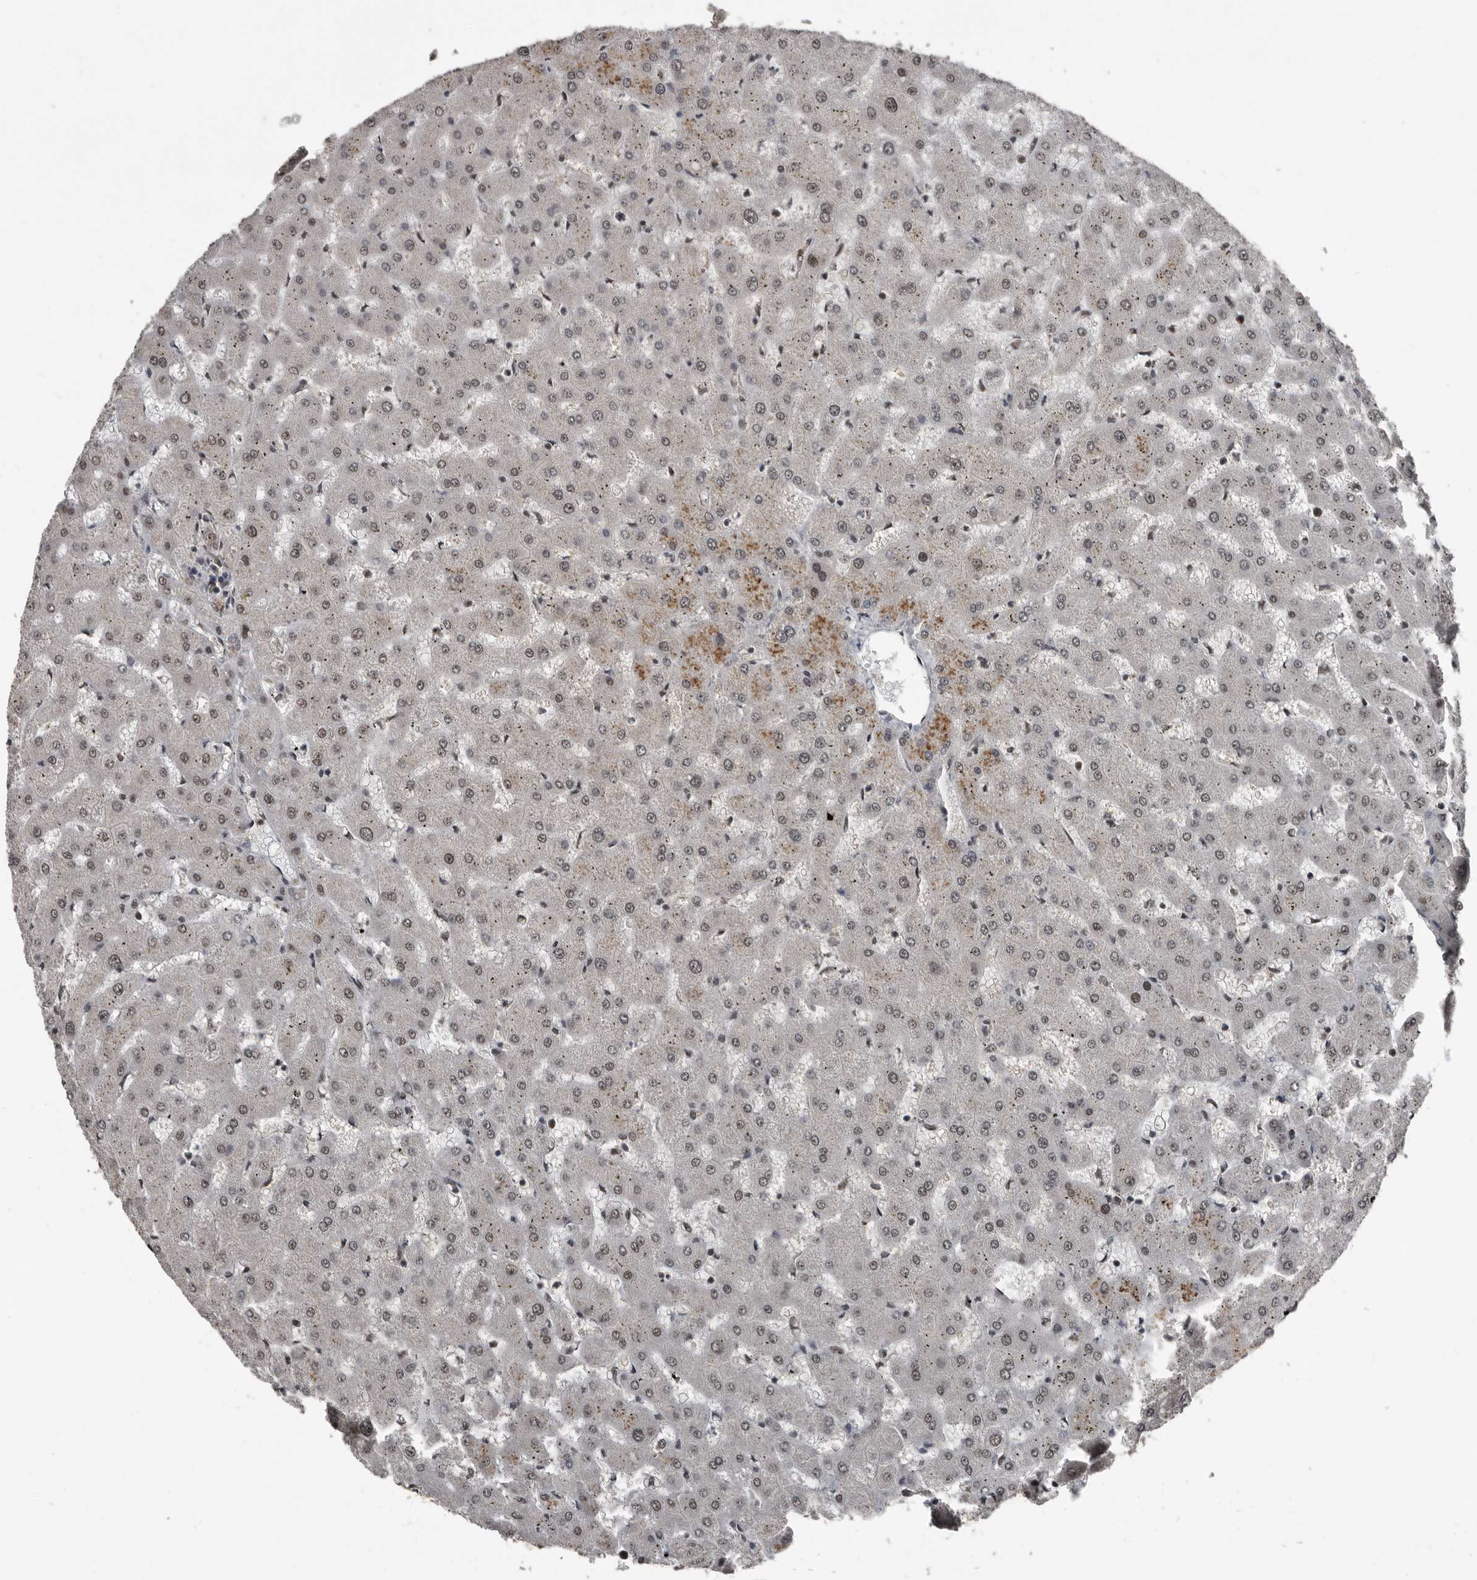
{"staining": {"intensity": "negative", "quantity": "none", "location": "none"}, "tissue": "liver", "cell_type": "Cholangiocytes", "image_type": "normal", "snomed": [{"axis": "morphology", "description": "Normal tissue, NOS"}, {"axis": "topography", "description": "Liver"}], "caption": "Histopathology image shows no protein positivity in cholangiocytes of unremarkable liver. (Brightfield microscopy of DAB immunohistochemistry (IHC) at high magnification).", "gene": "CHD1L", "patient": {"sex": "female", "age": 63}}